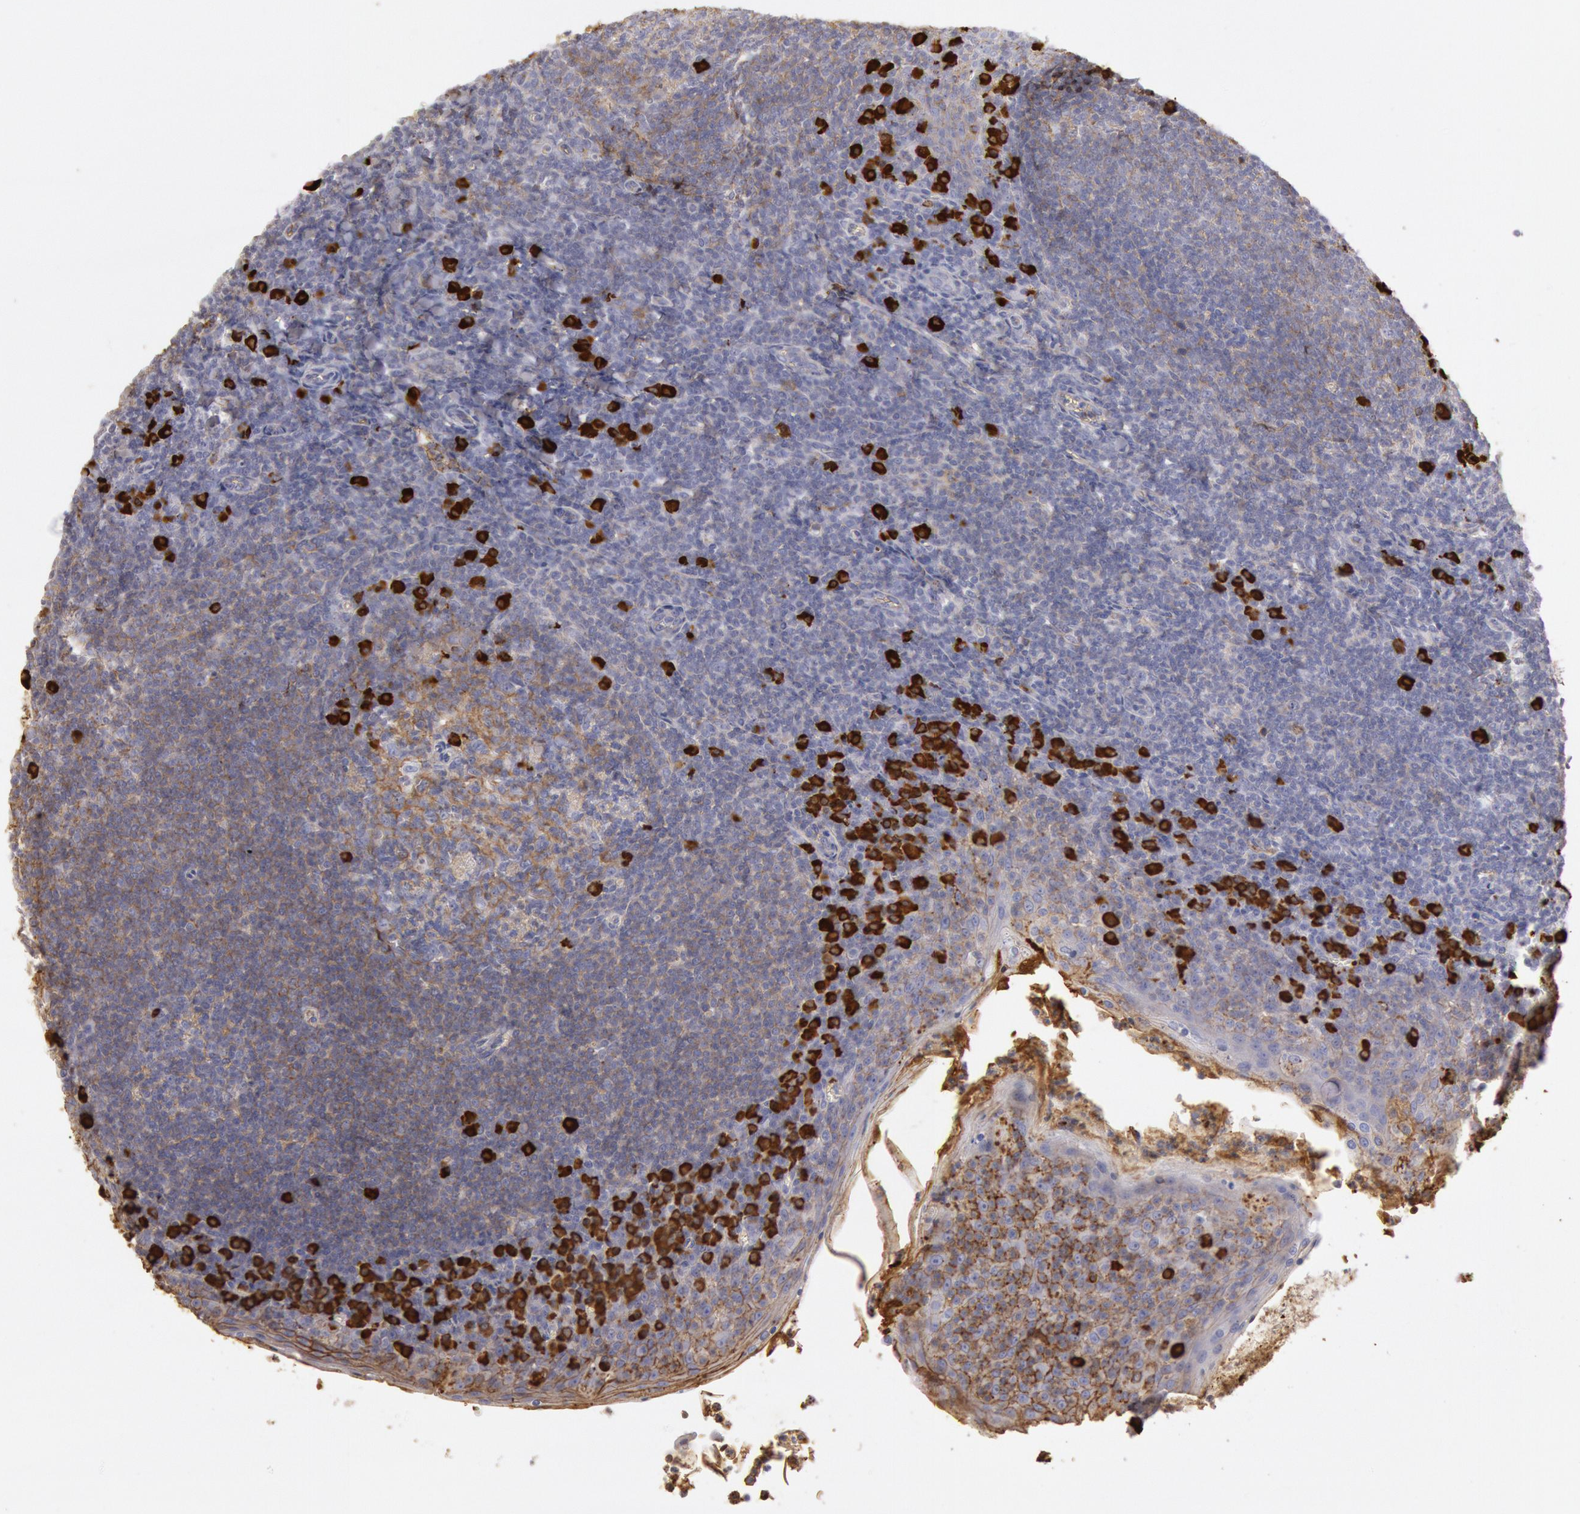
{"staining": {"intensity": "negative", "quantity": "none", "location": "none"}, "tissue": "tonsil", "cell_type": "Germinal center cells", "image_type": "normal", "snomed": [{"axis": "morphology", "description": "Normal tissue, NOS"}, {"axis": "topography", "description": "Tonsil"}], "caption": "This histopathology image is of benign tonsil stained with immunohistochemistry (IHC) to label a protein in brown with the nuclei are counter-stained blue. There is no staining in germinal center cells. (Stains: DAB IHC with hematoxylin counter stain, Microscopy: brightfield microscopy at high magnification).", "gene": "IGHA1", "patient": {"sex": "male", "age": 31}}